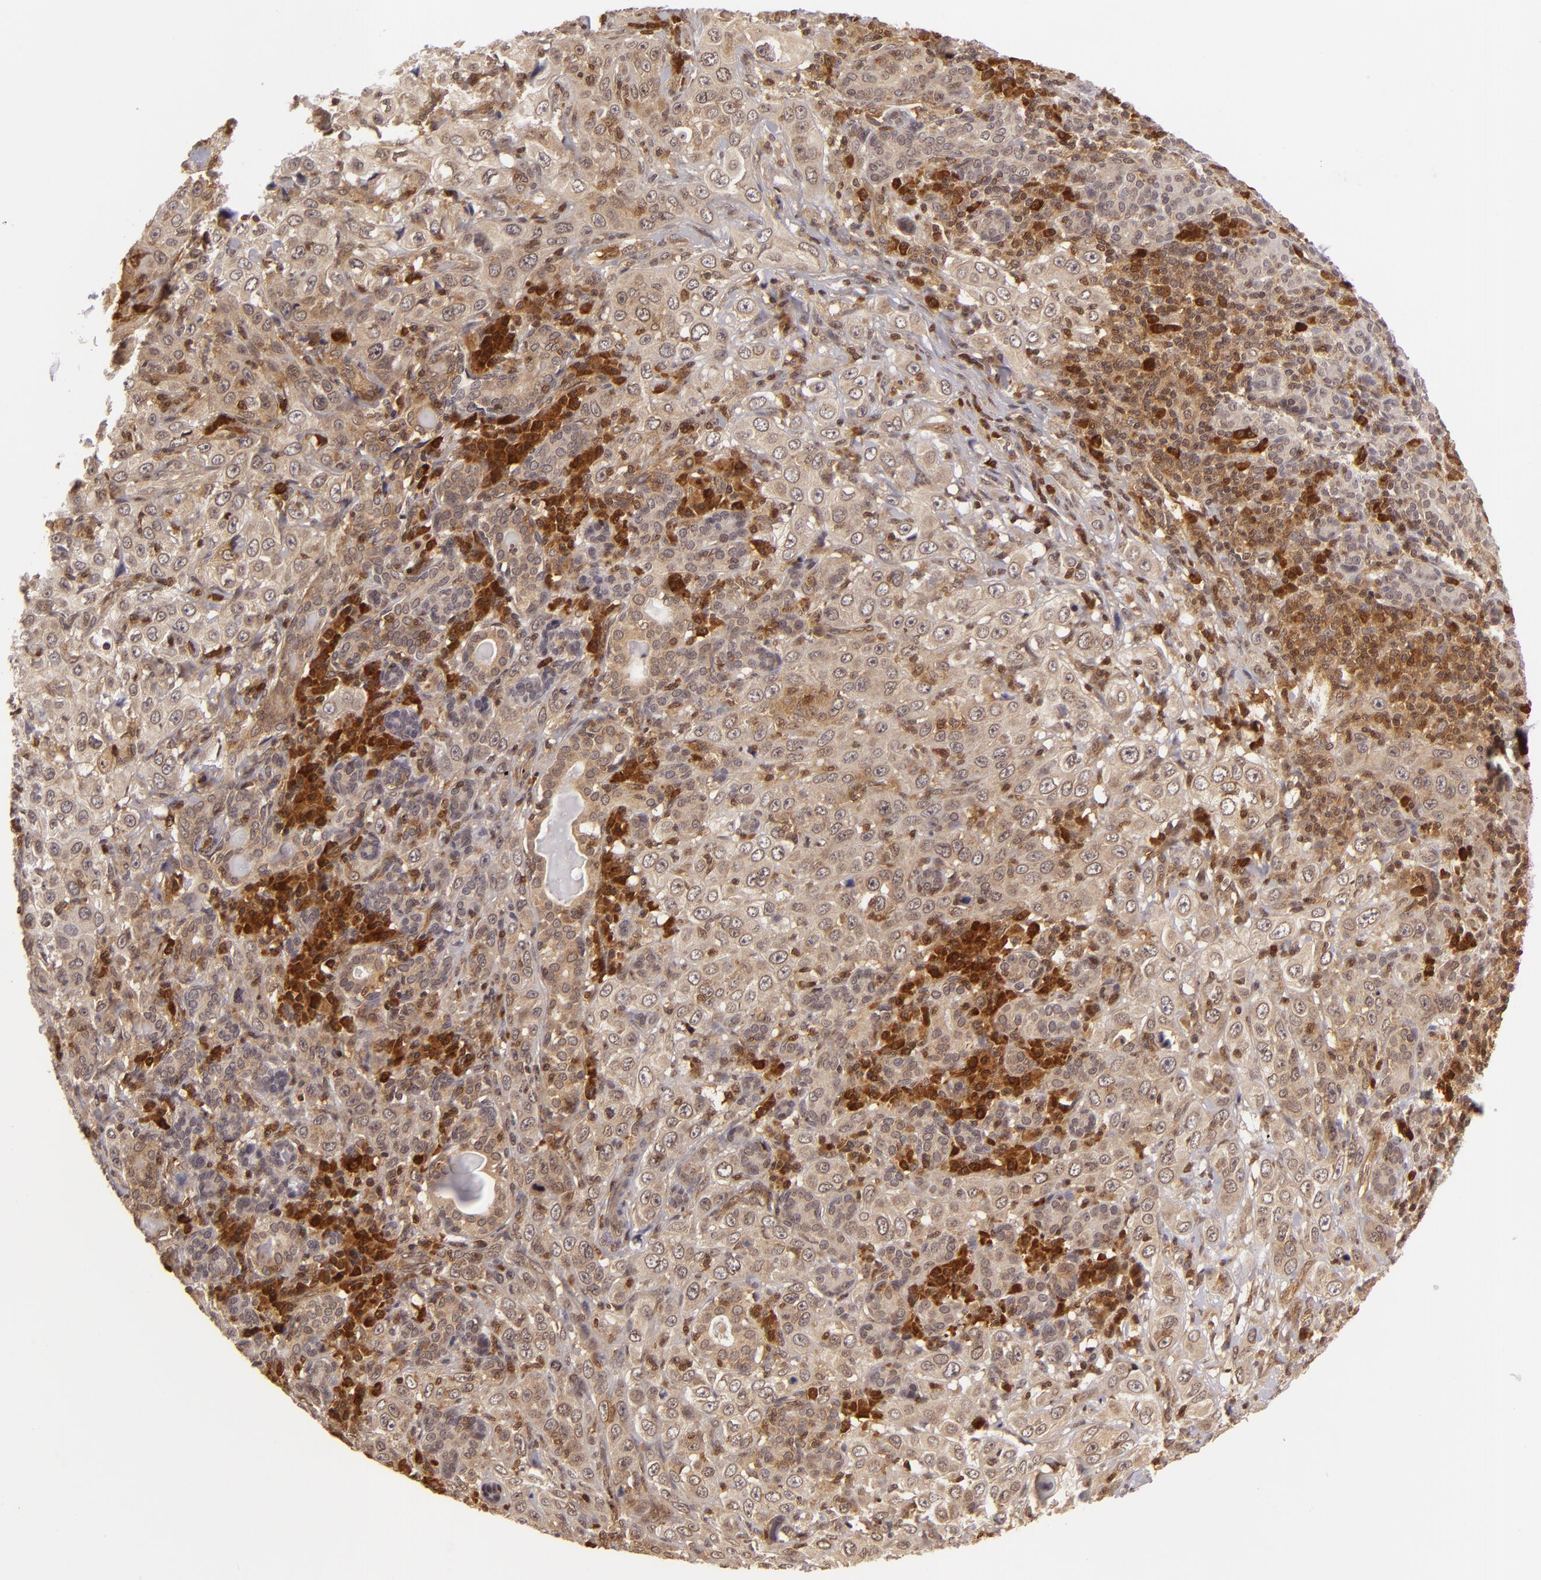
{"staining": {"intensity": "moderate", "quantity": ">75%", "location": "cytoplasmic/membranous,nuclear"}, "tissue": "skin cancer", "cell_type": "Tumor cells", "image_type": "cancer", "snomed": [{"axis": "morphology", "description": "Squamous cell carcinoma, NOS"}, {"axis": "topography", "description": "Skin"}], "caption": "Moderate cytoplasmic/membranous and nuclear protein staining is seen in about >75% of tumor cells in skin cancer (squamous cell carcinoma).", "gene": "ZBTB33", "patient": {"sex": "male", "age": 84}}